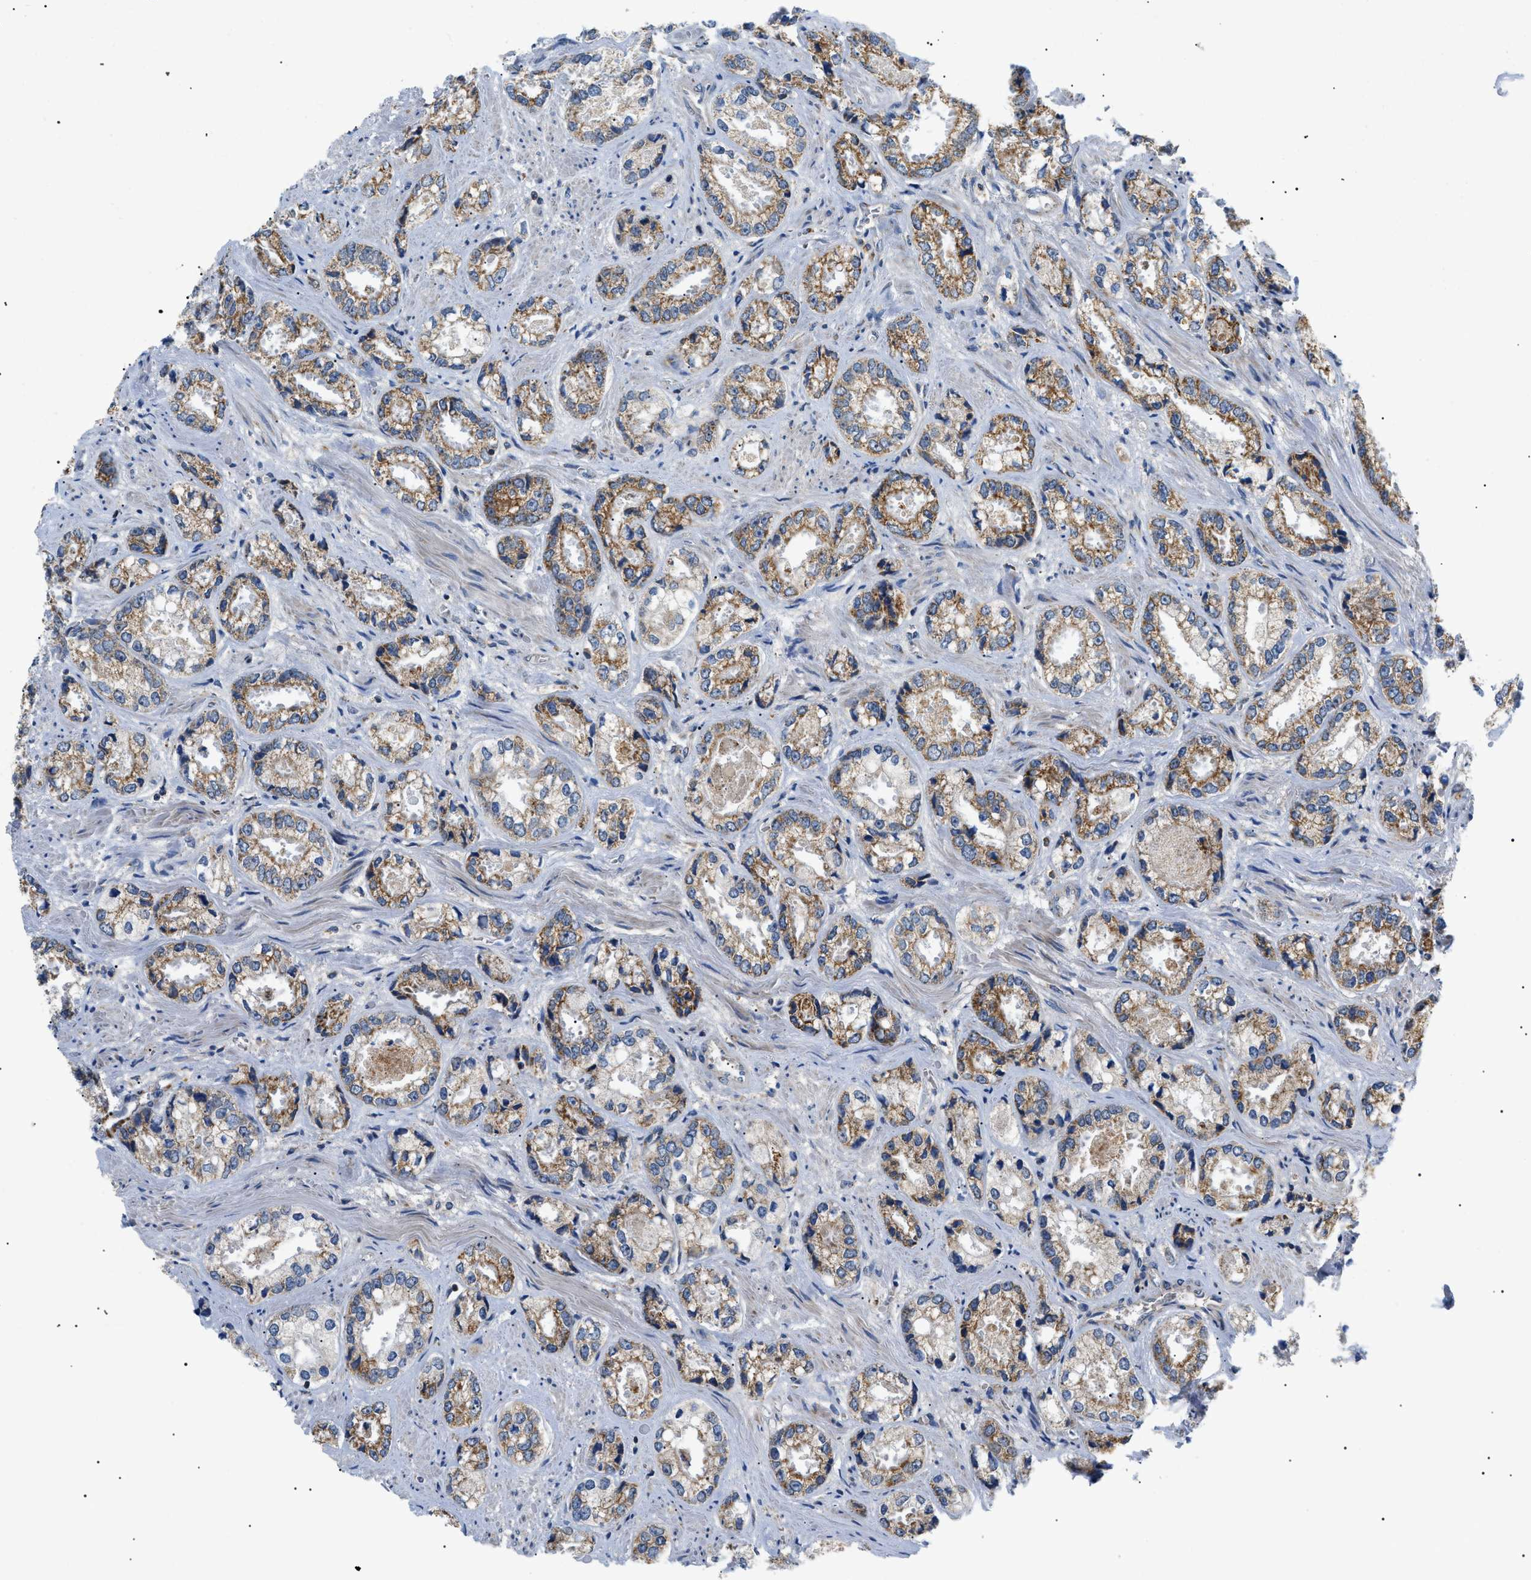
{"staining": {"intensity": "moderate", "quantity": ">75%", "location": "cytoplasmic/membranous"}, "tissue": "prostate cancer", "cell_type": "Tumor cells", "image_type": "cancer", "snomed": [{"axis": "morphology", "description": "Adenocarcinoma, High grade"}, {"axis": "topography", "description": "Prostate"}], "caption": "An image showing moderate cytoplasmic/membranous positivity in approximately >75% of tumor cells in adenocarcinoma (high-grade) (prostate), as visualized by brown immunohistochemical staining.", "gene": "TOMM6", "patient": {"sex": "male", "age": 61}}